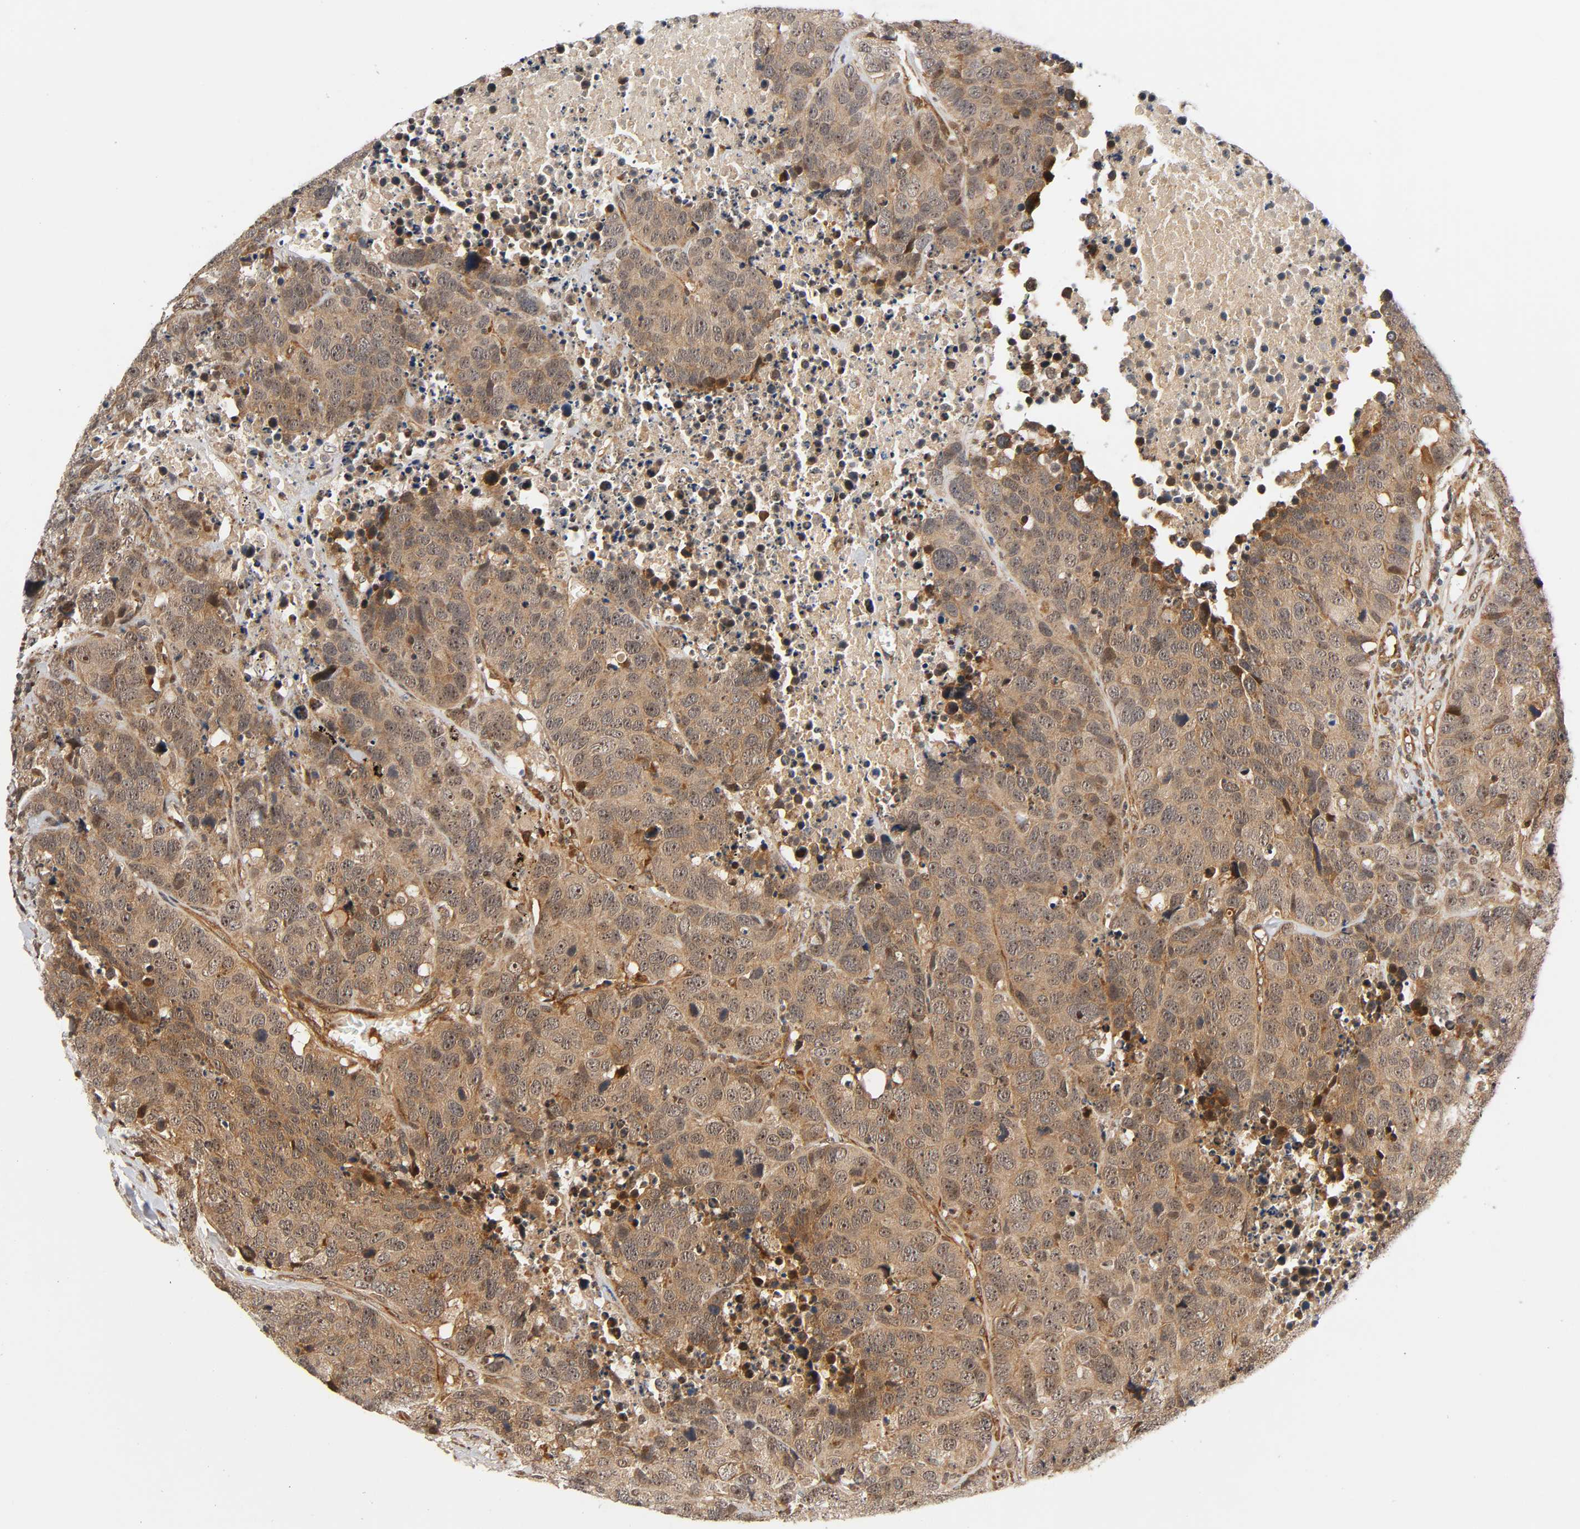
{"staining": {"intensity": "moderate", "quantity": ">75%", "location": "cytoplasmic/membranous,nuclear"}, "tissue": "carcinoid", "cell_type": "Tumor cells", "image_type": "cancer", "snomed": [{"axis": "morphology", "description": "Carcinoid, malignant, NOS"}, {"axis": "topography", "description": "Lung"}], "caption": "The histopathology image shows a brown stain indicating the presence of a protein in the cytoplasmic/membranous and nuclear of tumor cells in malignant carcinoid.", "gene": "IQCJ-SCHIP1", "patient": {"sex": "male", "age": 60}}